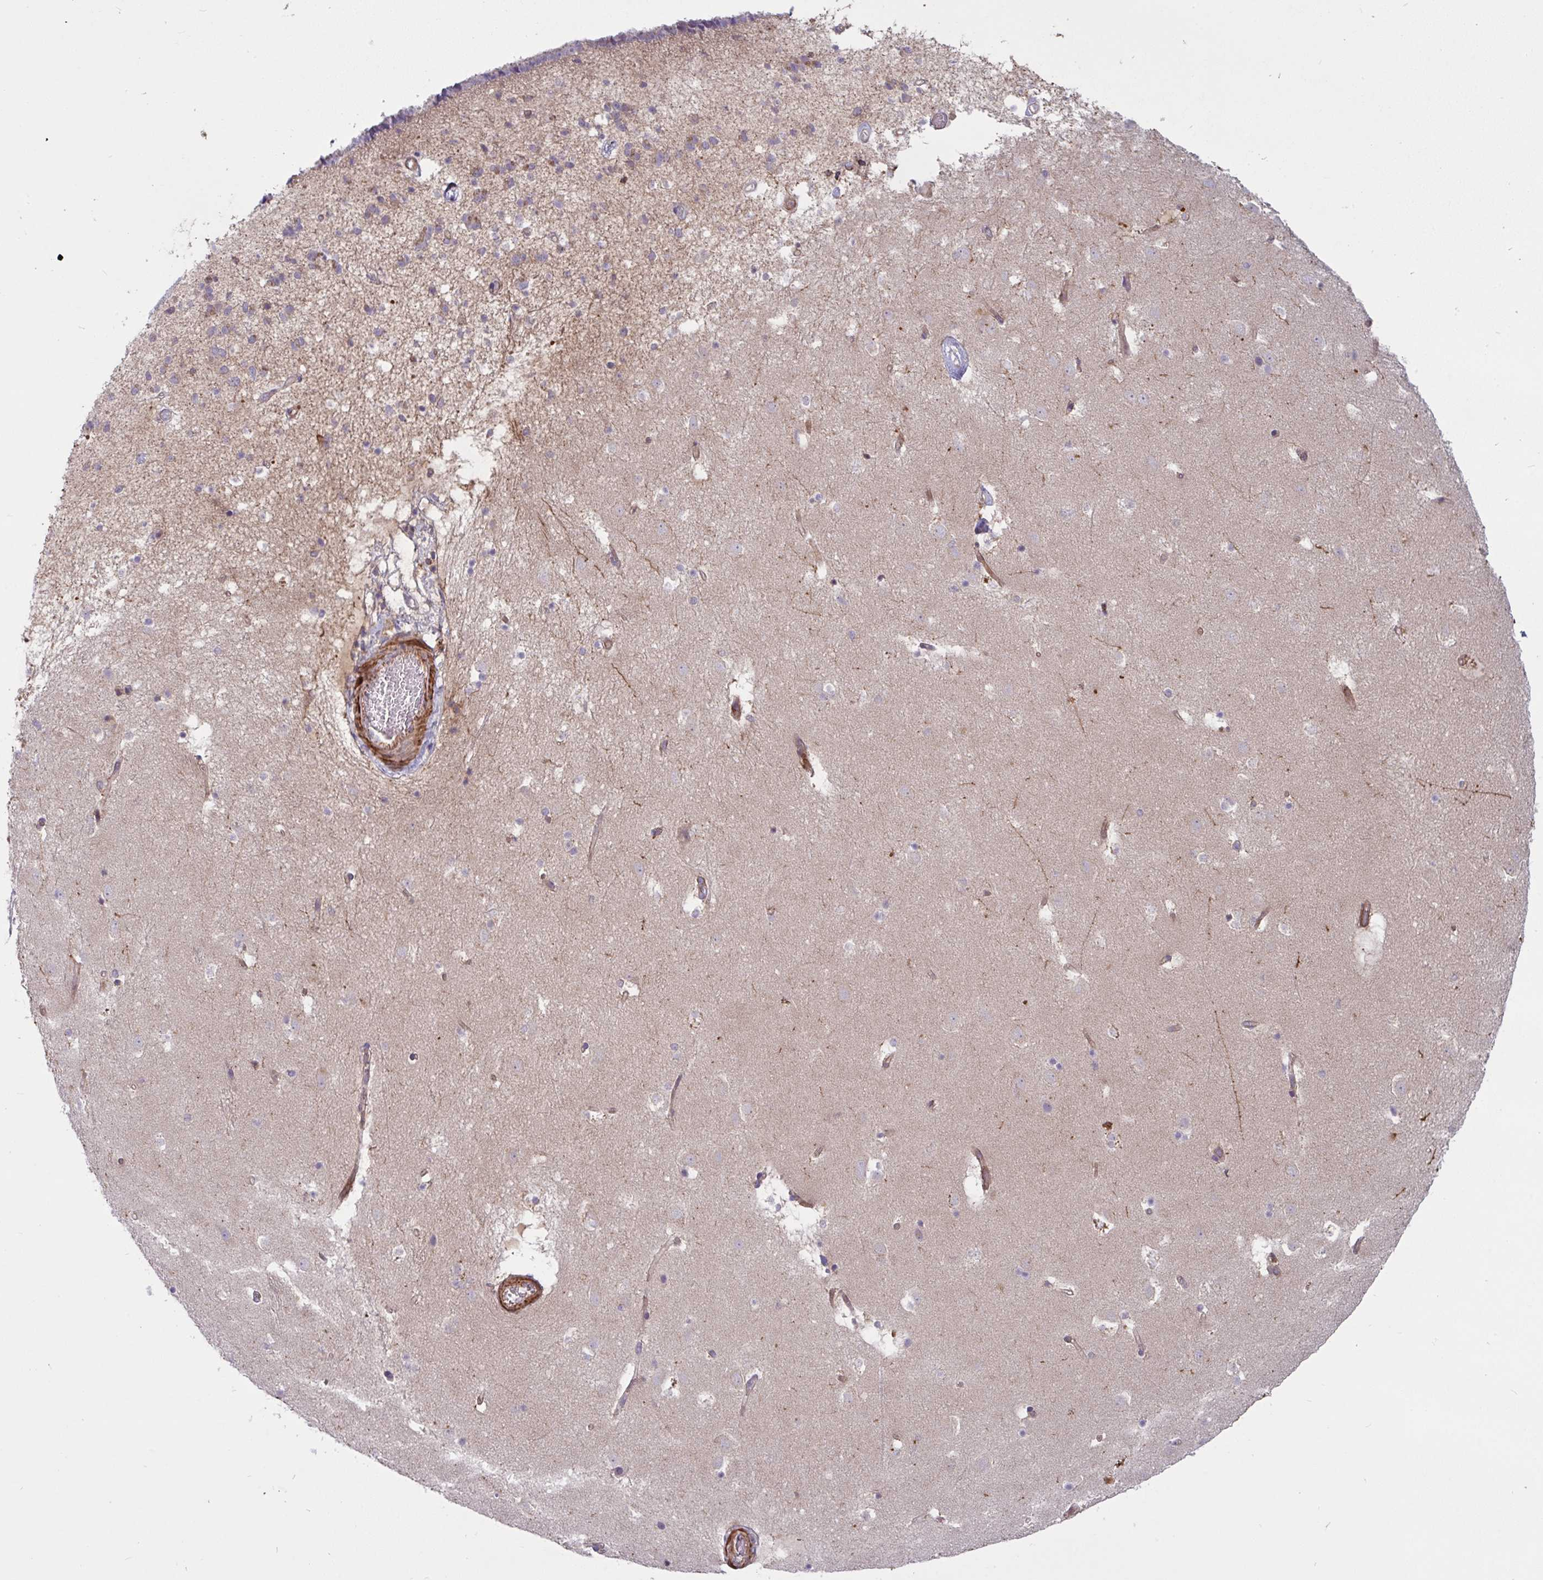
{"staining": {"intensity": "negative", "quantity": "none", "location": "none"}, "tissue": "caudate", "cell_type": "Glial cells", "image_type": "normal", "snomed": [{"axis": "morphology", "description": "Normal tissue, NOS"}, {"axis": "topography", "description": "Lateral ventricle wall"}], "caption": "The immunohistochemistry photomicrograph has no significant positivity in glial cells of caudate. (IHC, brightfield microscopy, high magnification).", "gene": "TANK", "patient": {"sex": "male", "age": 37}}